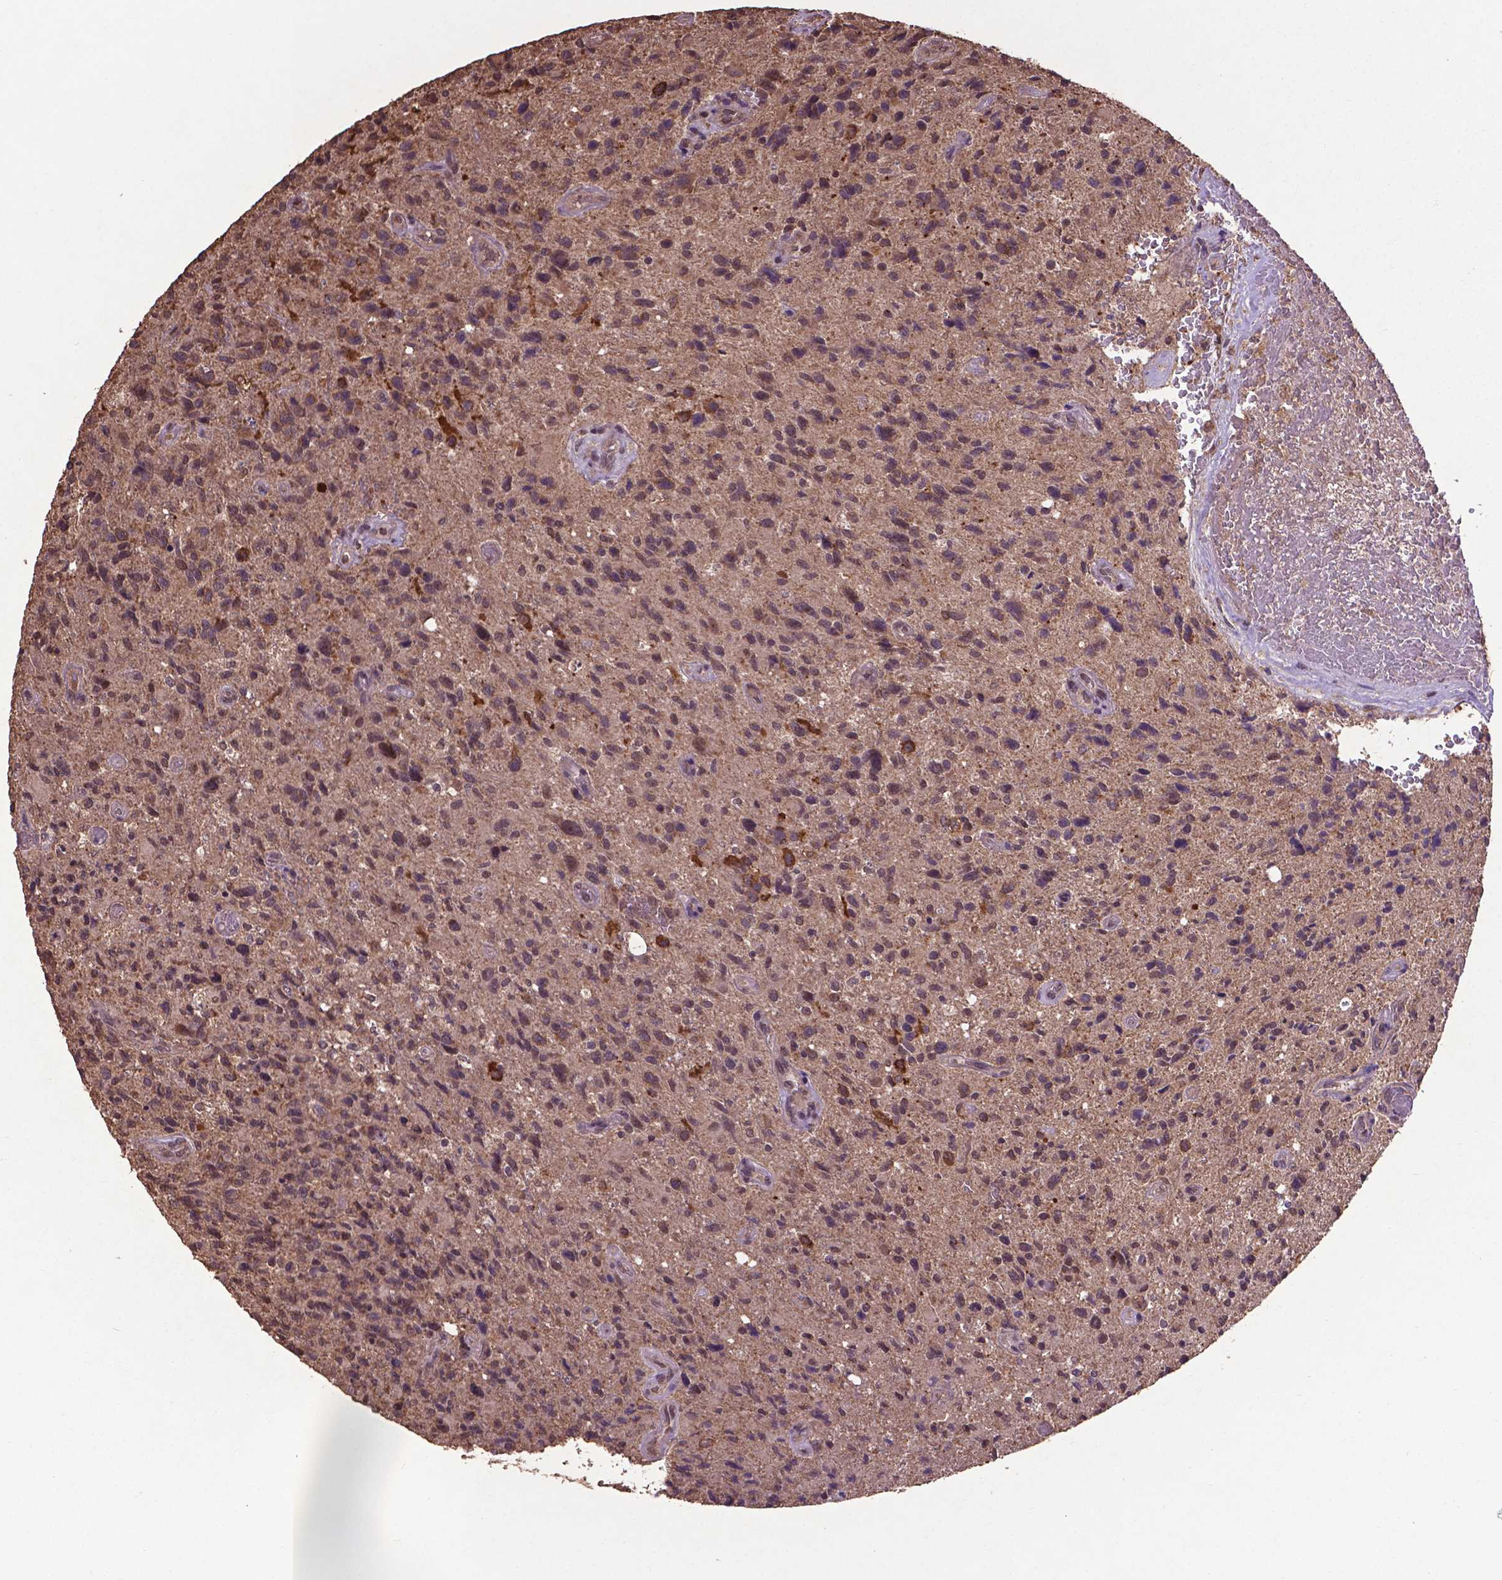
{"staining": {"intensity": "weak", "quantity": "25%-75%", "location": "cytoplasmic/membranous"}, "tissue": "glioma", "cell_type": "Tumor cells", "image_type": "cancer", "snomed": [{"axis": "morphology", "description": "Glioma, malignant, High grade"}, {"axis": "topography", "description": "Brain"}], "caption": "Malignant high-grade glioma stained for a protein (brown) exhibits weak cytoplasmic/membranous positive staining in about 25%-75% of tumor cells.", "gene": "DCAF1", "patient": {"sex": "male", "age": 63}}